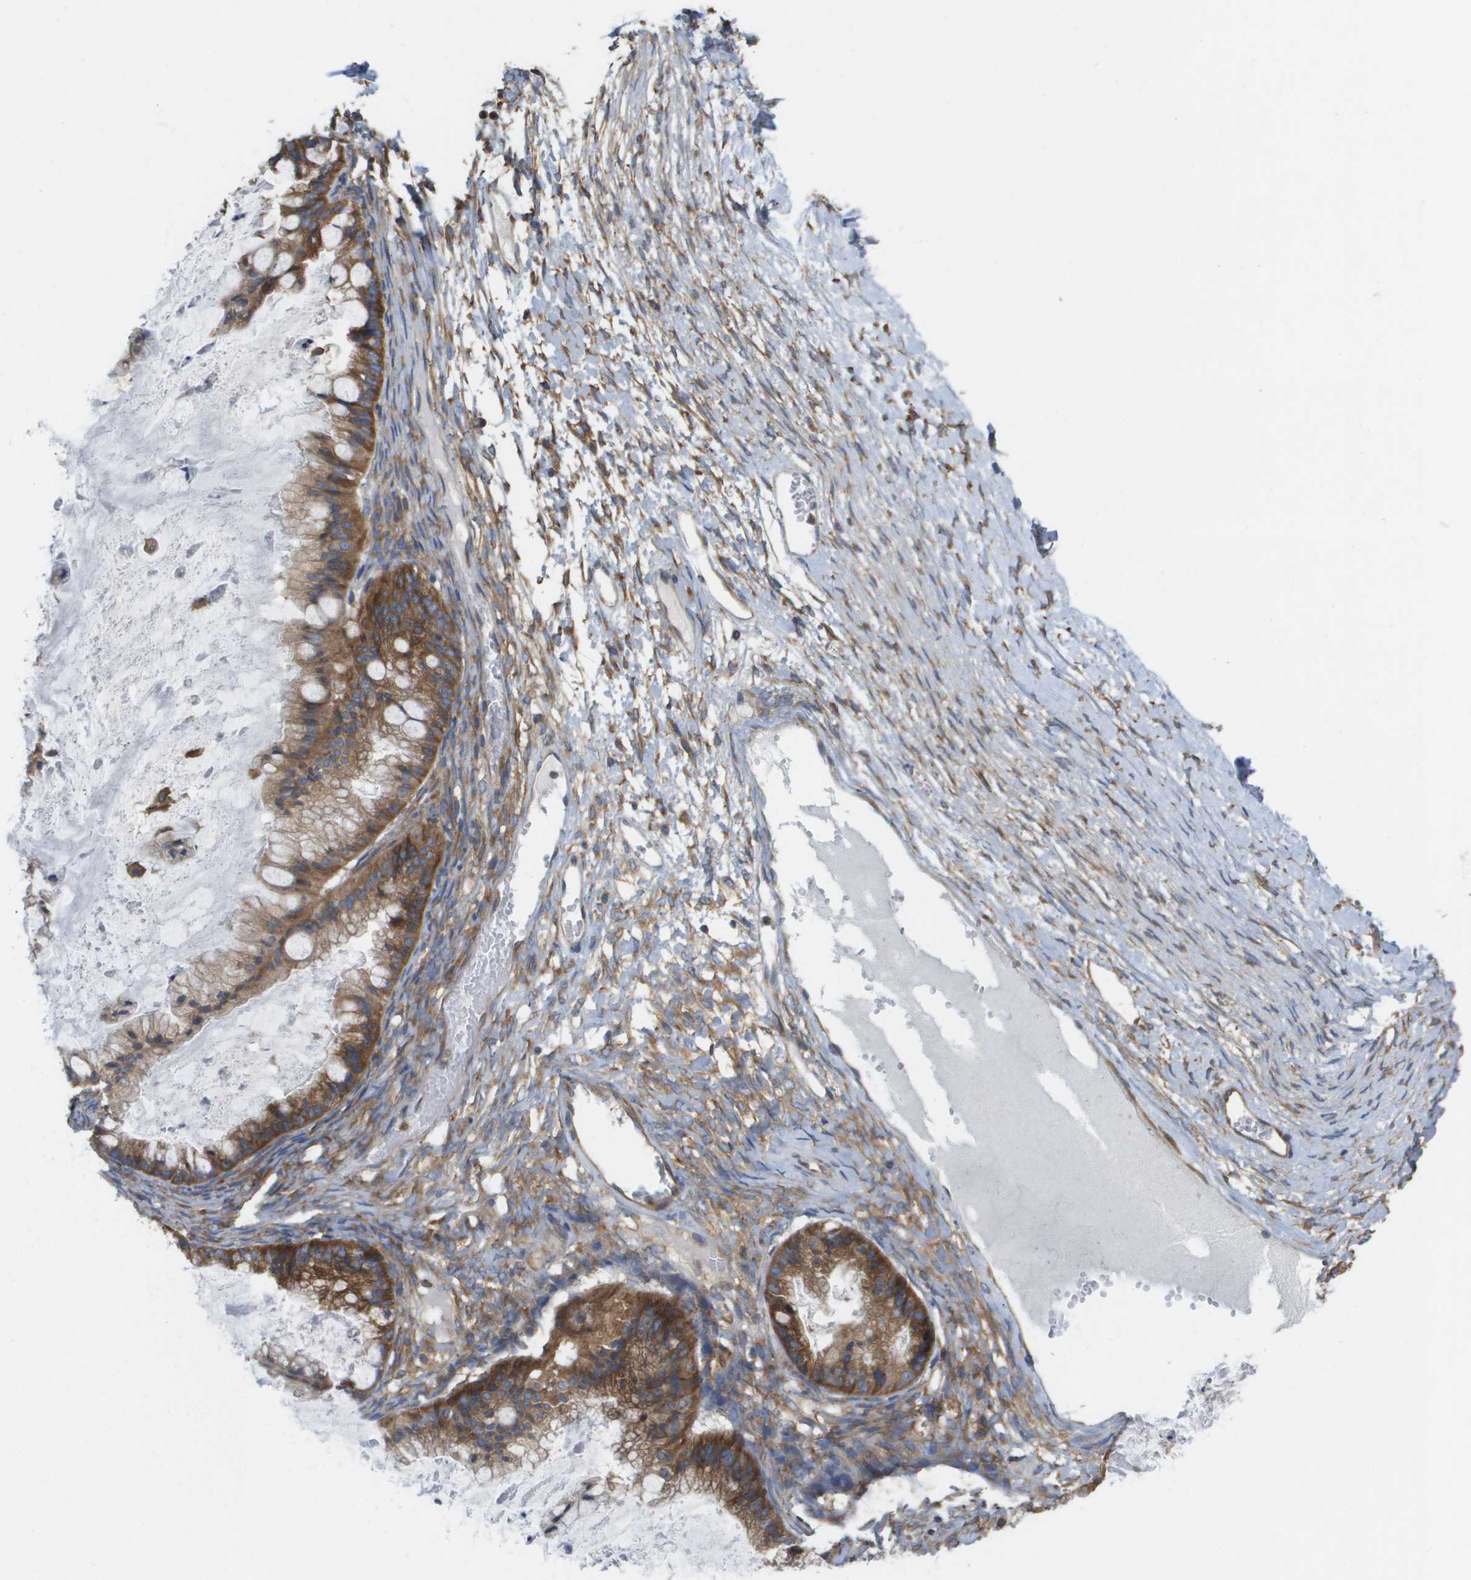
{"staining": {"intensity": "strong", "quantity": ">75%", "location": "cytoplasmic/membranous"}, "tissue": "ovarian cancer", "cell_type": "Tumor cells", "image_type": "cancer", "snomed": [{"axis": "morphology", "description": "Cystadenocarcinoma, mucinous, NOS"}, {"axis": "topography", "description": "Ovary"}], "caption": "A high-resolution image shows immunohistochemistry staining of ovarian cancer, which exhibits strong cytoplasmic/membranous staining in approximately >75% of tumor cells.", "gene": "EIF4G2", "patient": {"sex": "female", "age": 57}}